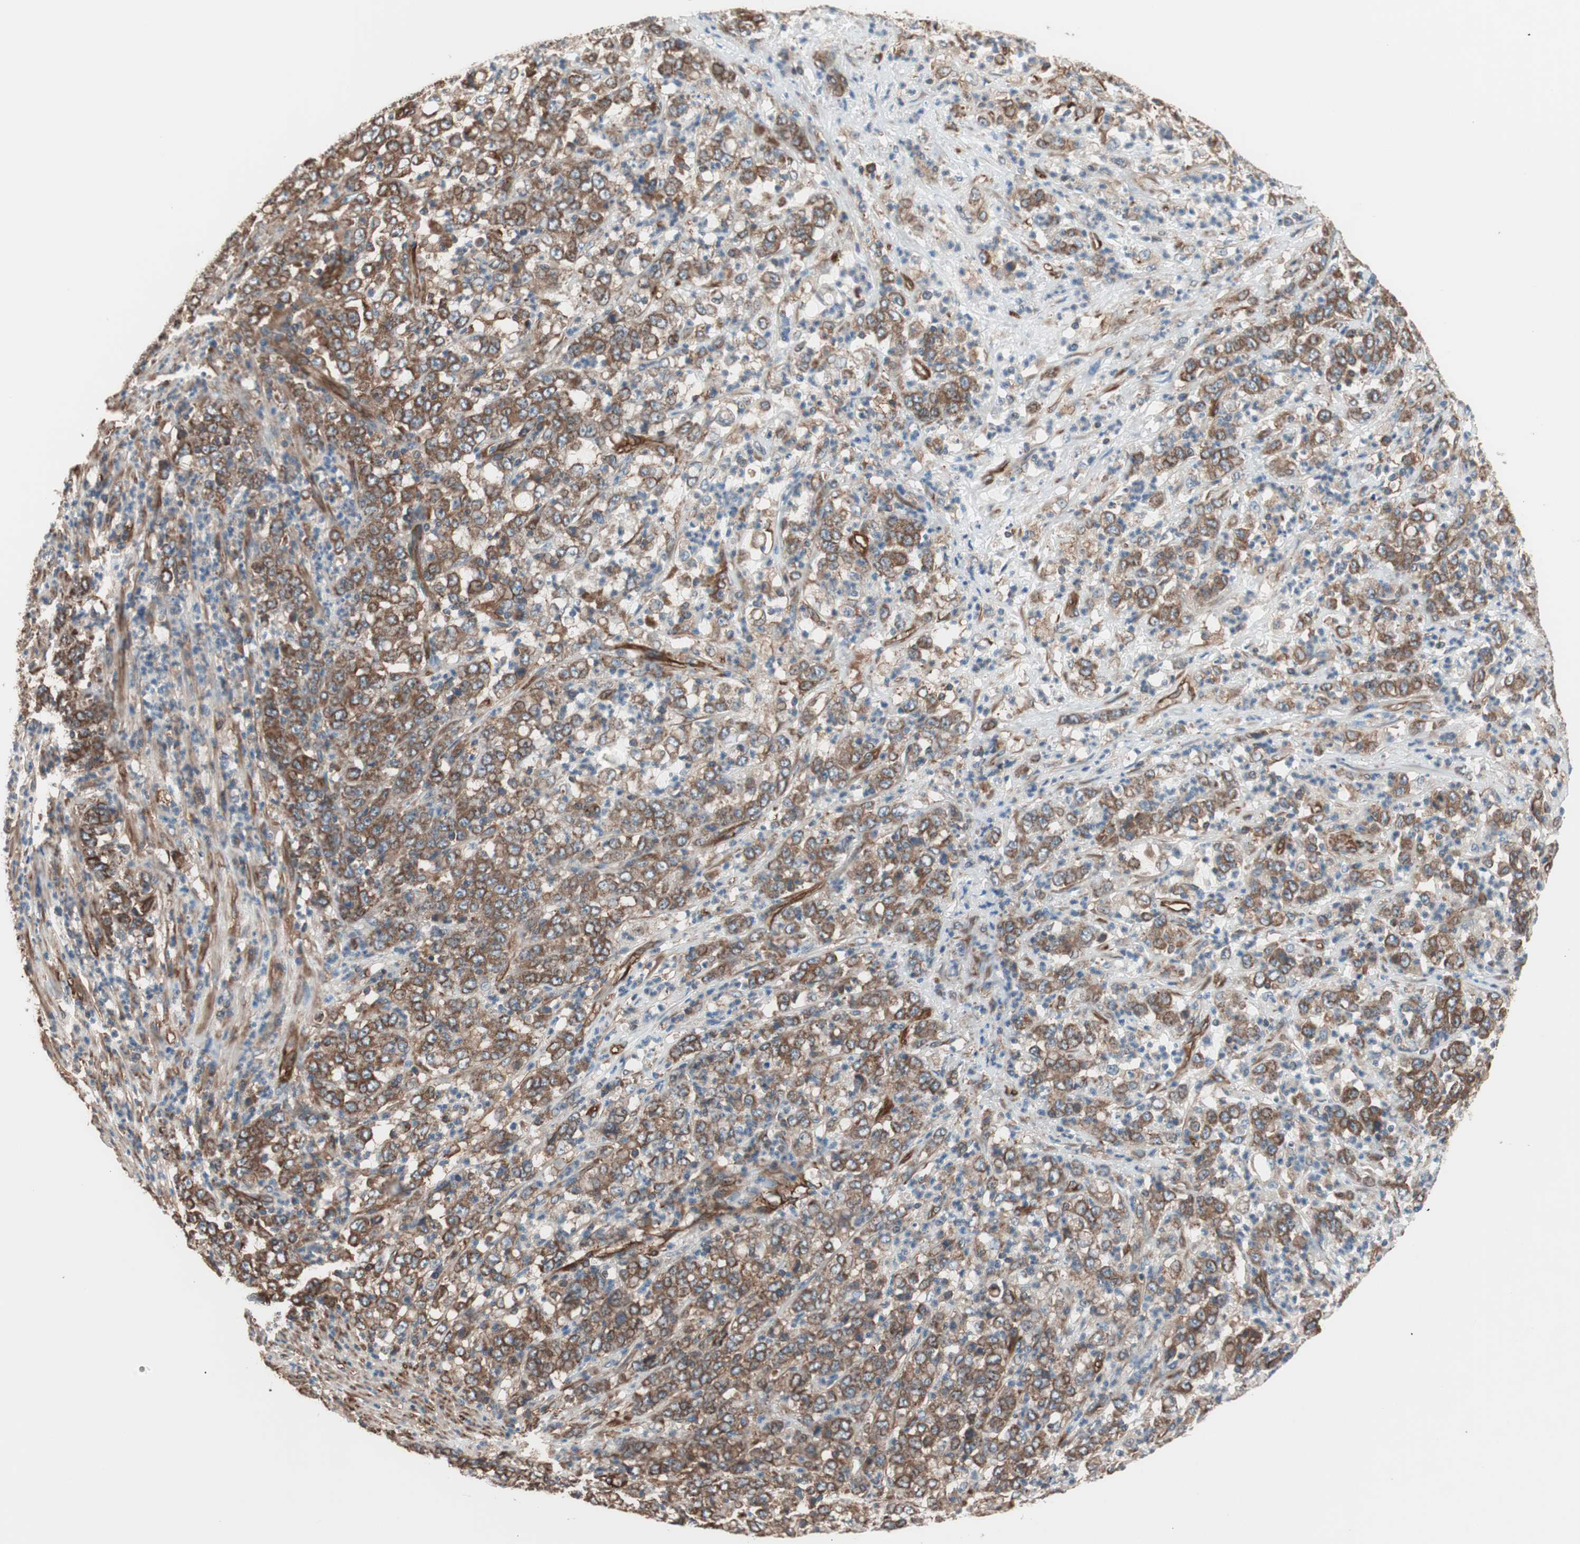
{"staining": {"intensity": "moderate", "quantity": ">75%", "location": "cytoplasmic/membranous"}, "tissue": "stomach cancer", "cell_type": "Tumor cells", "image_type": "cancer", "snomed": [{"axis": "morphology", "description": "Adenocarcinoma, NOS"}, {"axis": "topography", "description": "Stomach, lower"}], "caption": "DAB (3,3'-diaminobenzidine) immunohistochemical staining of human stomach cancer (adenocarcinoma) reveals moderate cytoplasmic/membranous protein positivity in about >75% of tumor cells. The protein is stained brown, and the nuclei are stained in blue (DAB (3,3'-diaminobenzidine) IHC with brightfield microscopy, high magnification).", "gene": "GPSM2", "patient": {"sex": "female", "age": 71}}